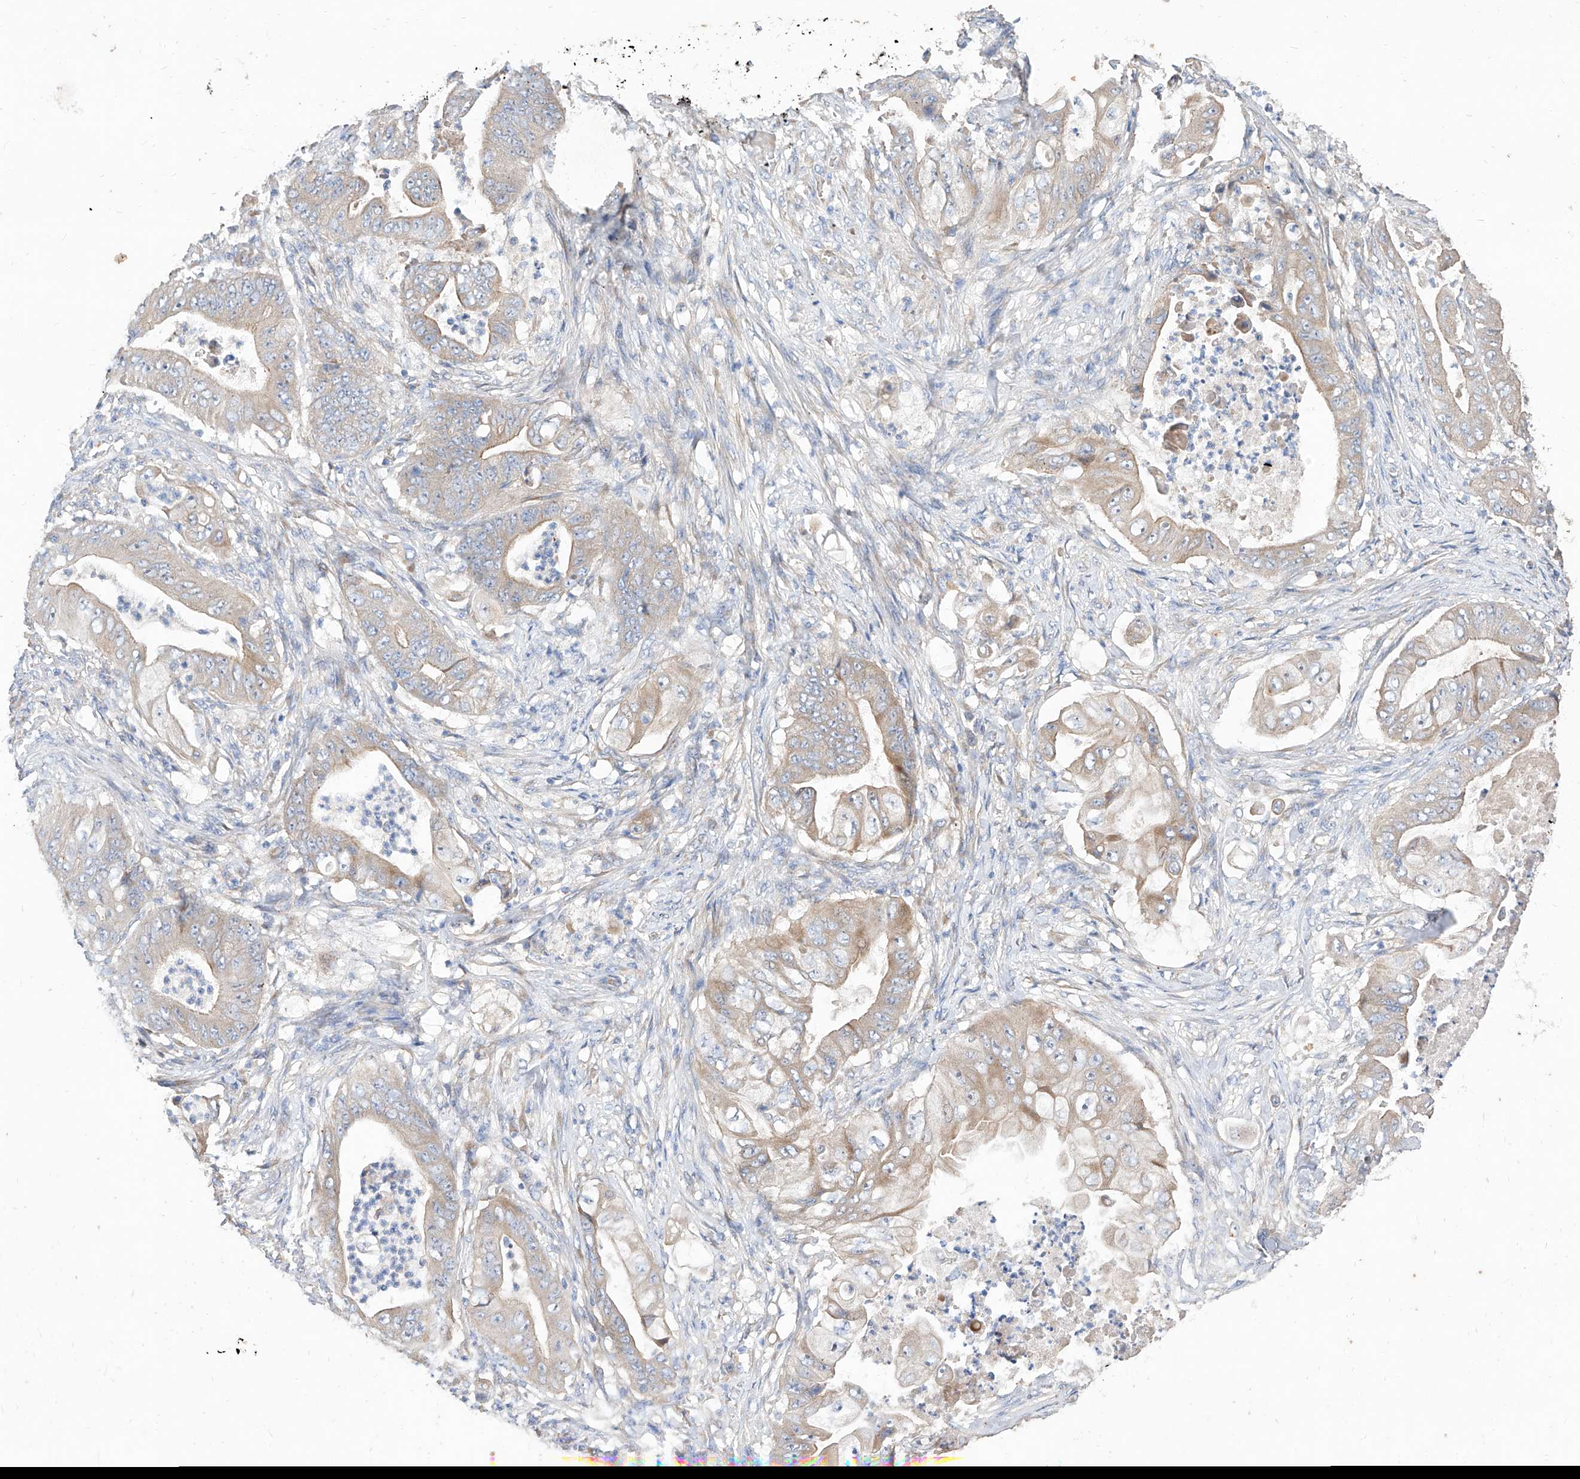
{"staining": {"intensity": "weak", "quantity": "25%-75%", "location": "cytoplasmic/membranous"}, "tissue": "stomach cancer", "cell_type": "Tumor cells", "image_type": "cancer", "snomed": [{"axis": "morphology", "description": "Adenocarcinoma, NOS"}, {"axis": "topography", "description": "Stomach"}], "caption": "Tumor cells exhibit weak cytoplasmic/membranous positivity in approximately 25%-75% of cells in stomach adenocarcinoma.", "gene": "DIRAS3", "patient": {"sex": "female", "age": 73}}